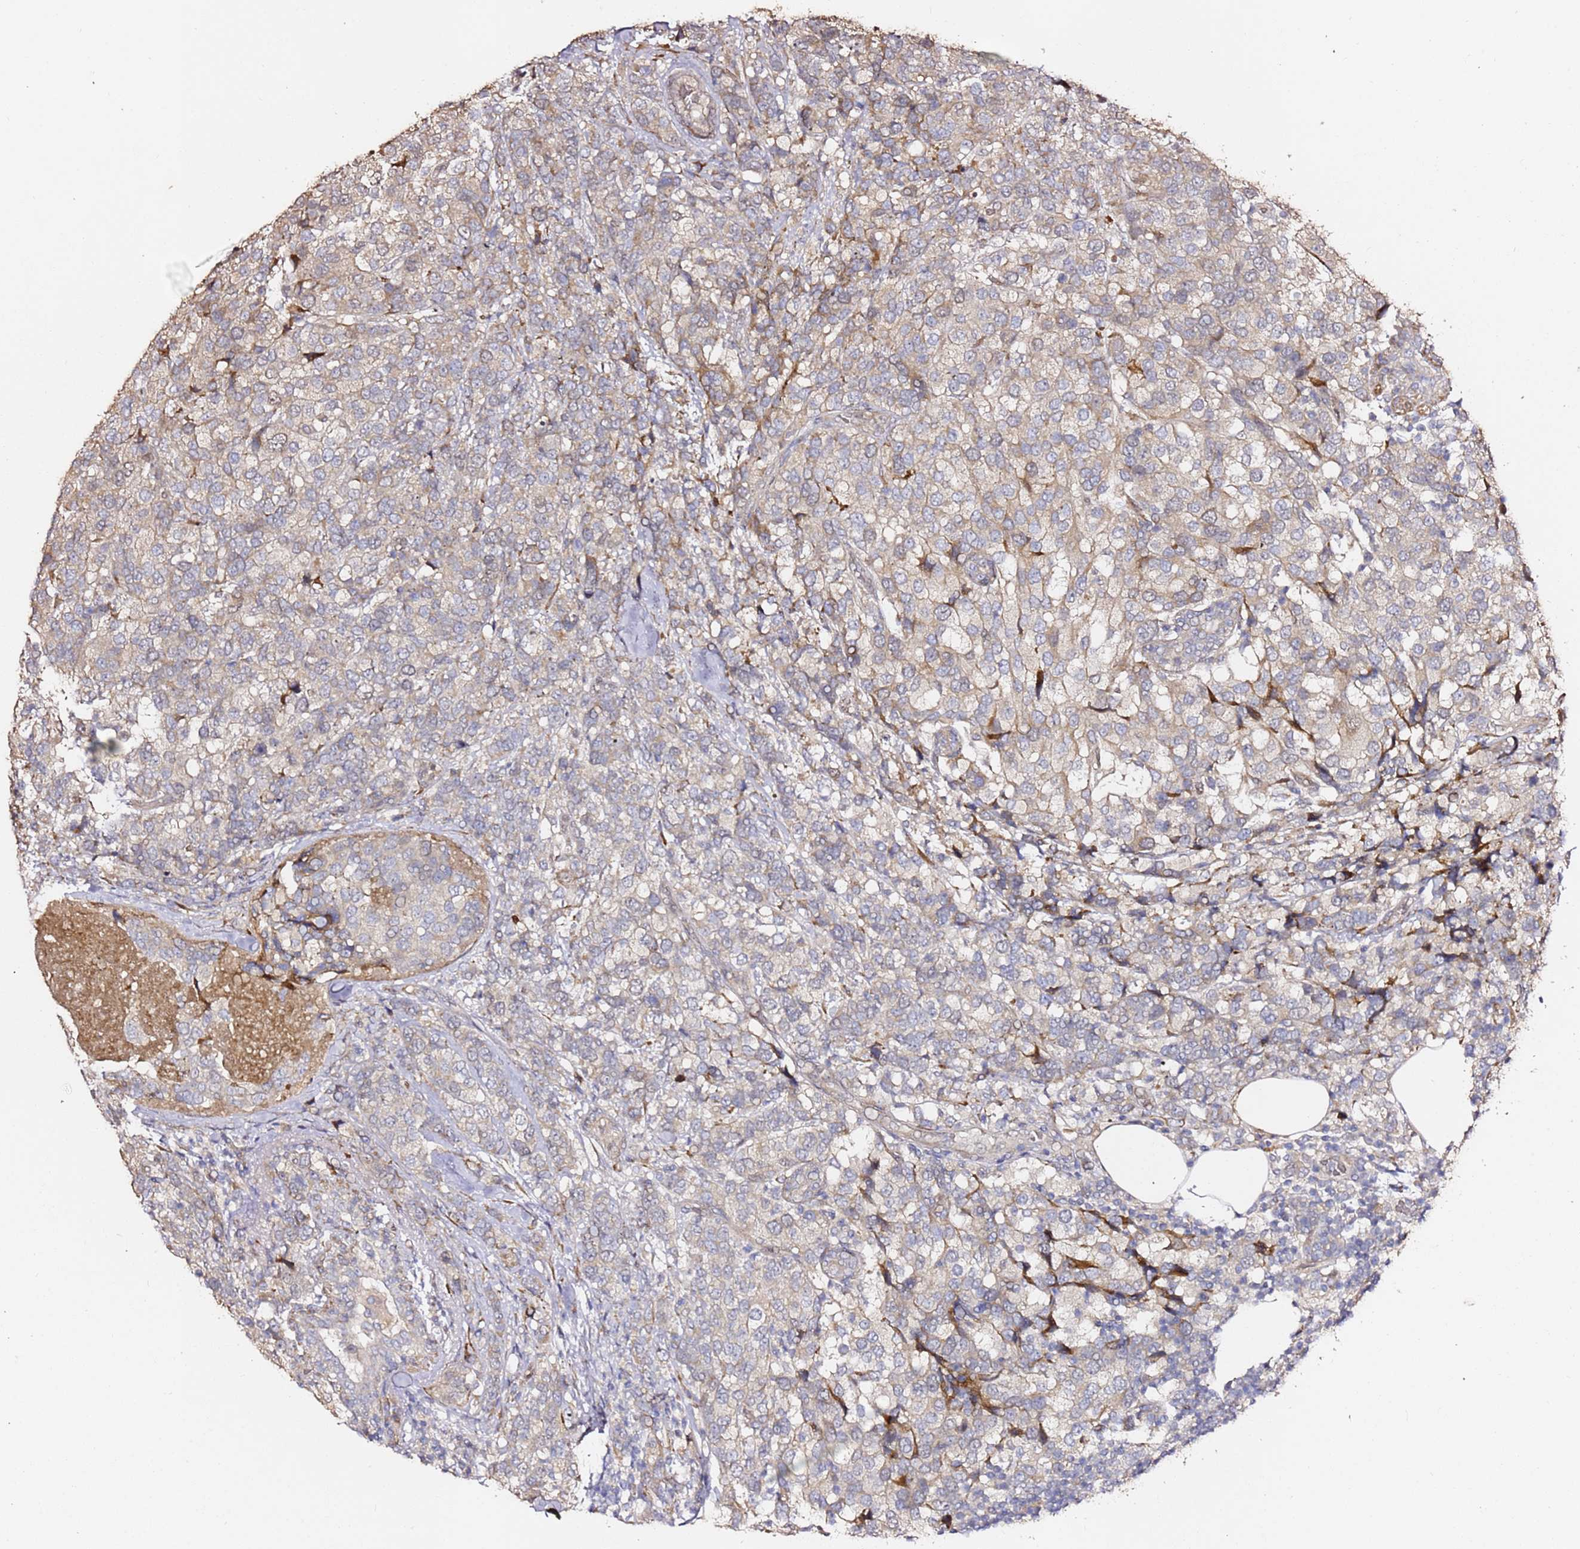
{"staining": {"intensity": "weak", "quantity": "<25%", "location": "cytoplasmic/membranous"}, "tissue": "breast cancer", "cell_type": "Tumor cells", "image_type": "cancer", "snomed": [{"axis": "morphology", "description": "Lobular carcinoma"}, {"axis": "topography", "description": "Breast"}], "caption": "Image shows no significant protein expression in tumor cells of breast cancer.", "gene": "HSD17B7", "patient": {"sex": "female", "age": 59}}